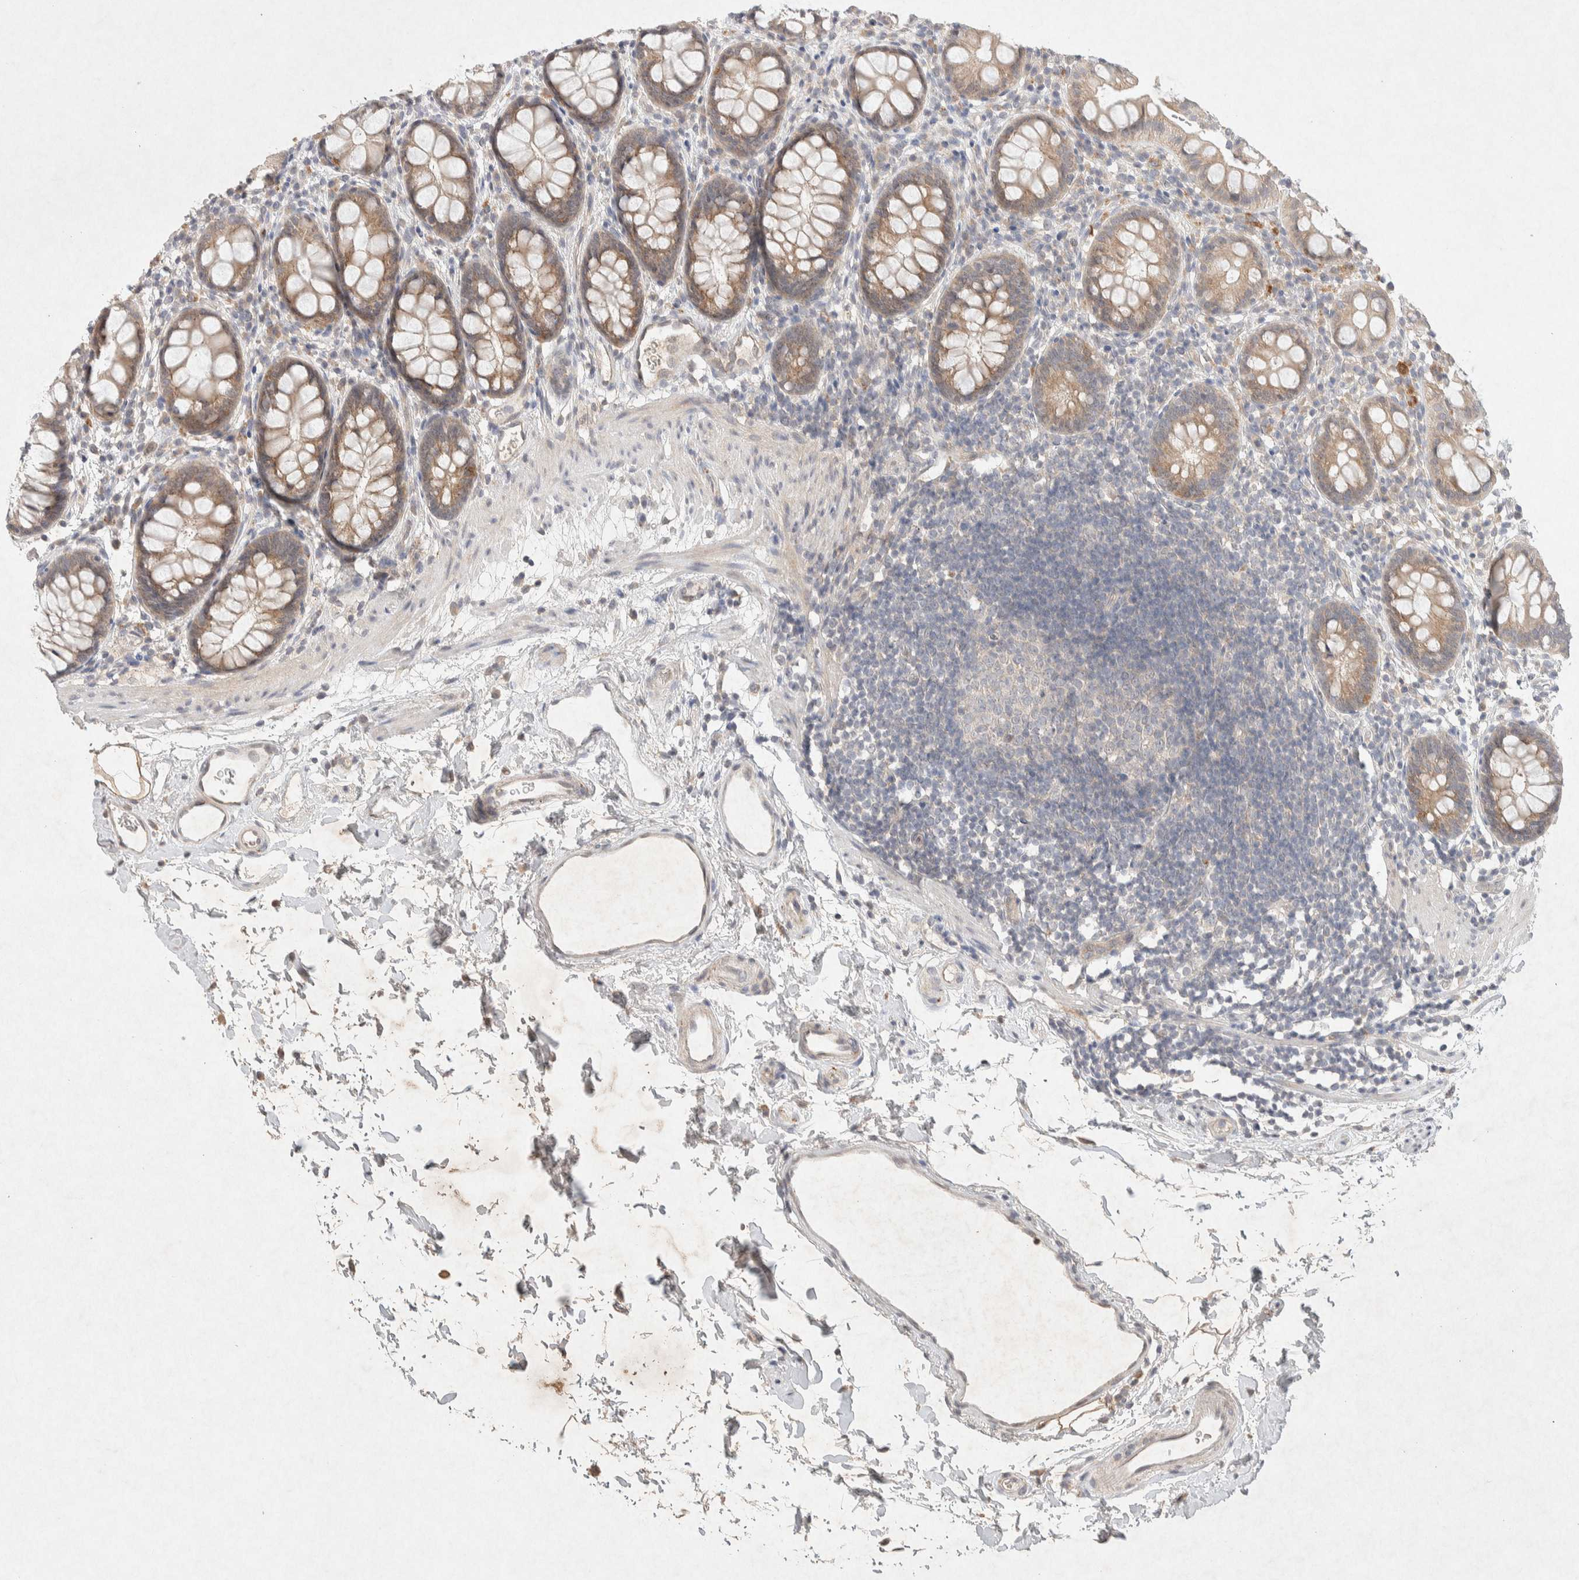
{"staining": {"intensity": "moderate", "quantity": ">75%", "location": "cytoplasmic/membranous"}, "tissue": "rectum", "cell_type": "Glandular cells", "image_type": "normal", "snomed": [{"axis": "morphology", "description": "Normal tissue, NOS"}, {"axis": "topography", "description": "Rectum"}], "caption": "A brown stain labels moderate cytoplasmic/membranous expression of a protein in glandular cells of normal rectum.", "gene": "GNAI1", "patient": {"sex": "female", "age": 65}}